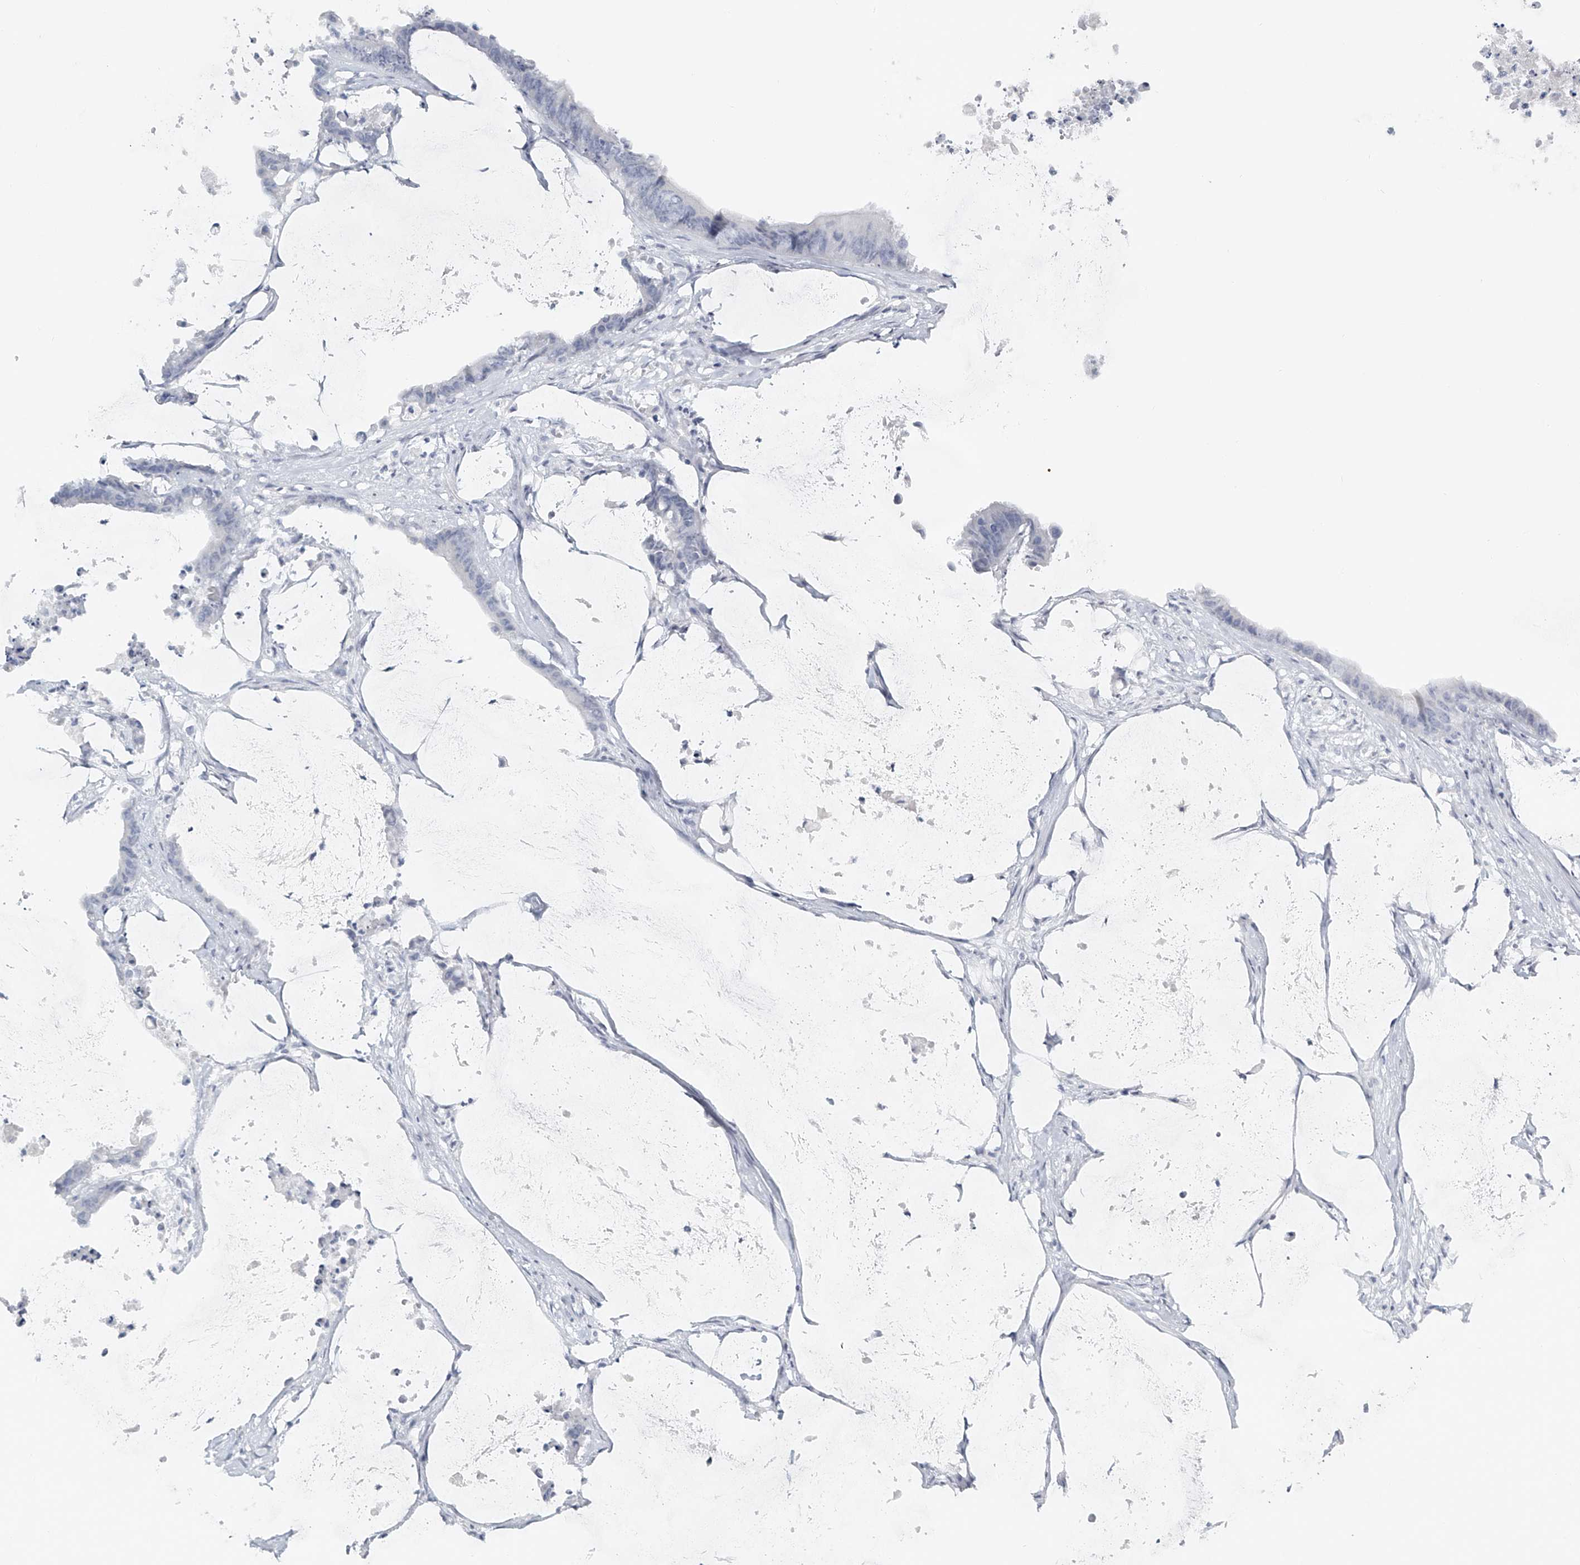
{"staining": {"intensity": "negative", "quantity": "none", "location": "none"}, "tissue": "colorectal cancer", "cell_type": "Tumor cells", "image_type": "cancer", "snomed": [{"axis": "morphology", "description": "Adenocarcinoma, NOS"}, {"axis": "topography", "description": "Rectum"}], "caption": "High magnification brightfield microscopy of colorectal cancer stained with DAB (3,3'-diaminobenzidine) (brown) and counterstained with hematoxylin (blue): tumor cells show no significant staining. The staining is performed using DAB (3,3'-diaminobenzidine) brown chromogen with nuclei counter-stained in using hematoxylin.", "gene": "FAT2", "patient": {"sex": "female", "age": 66}}